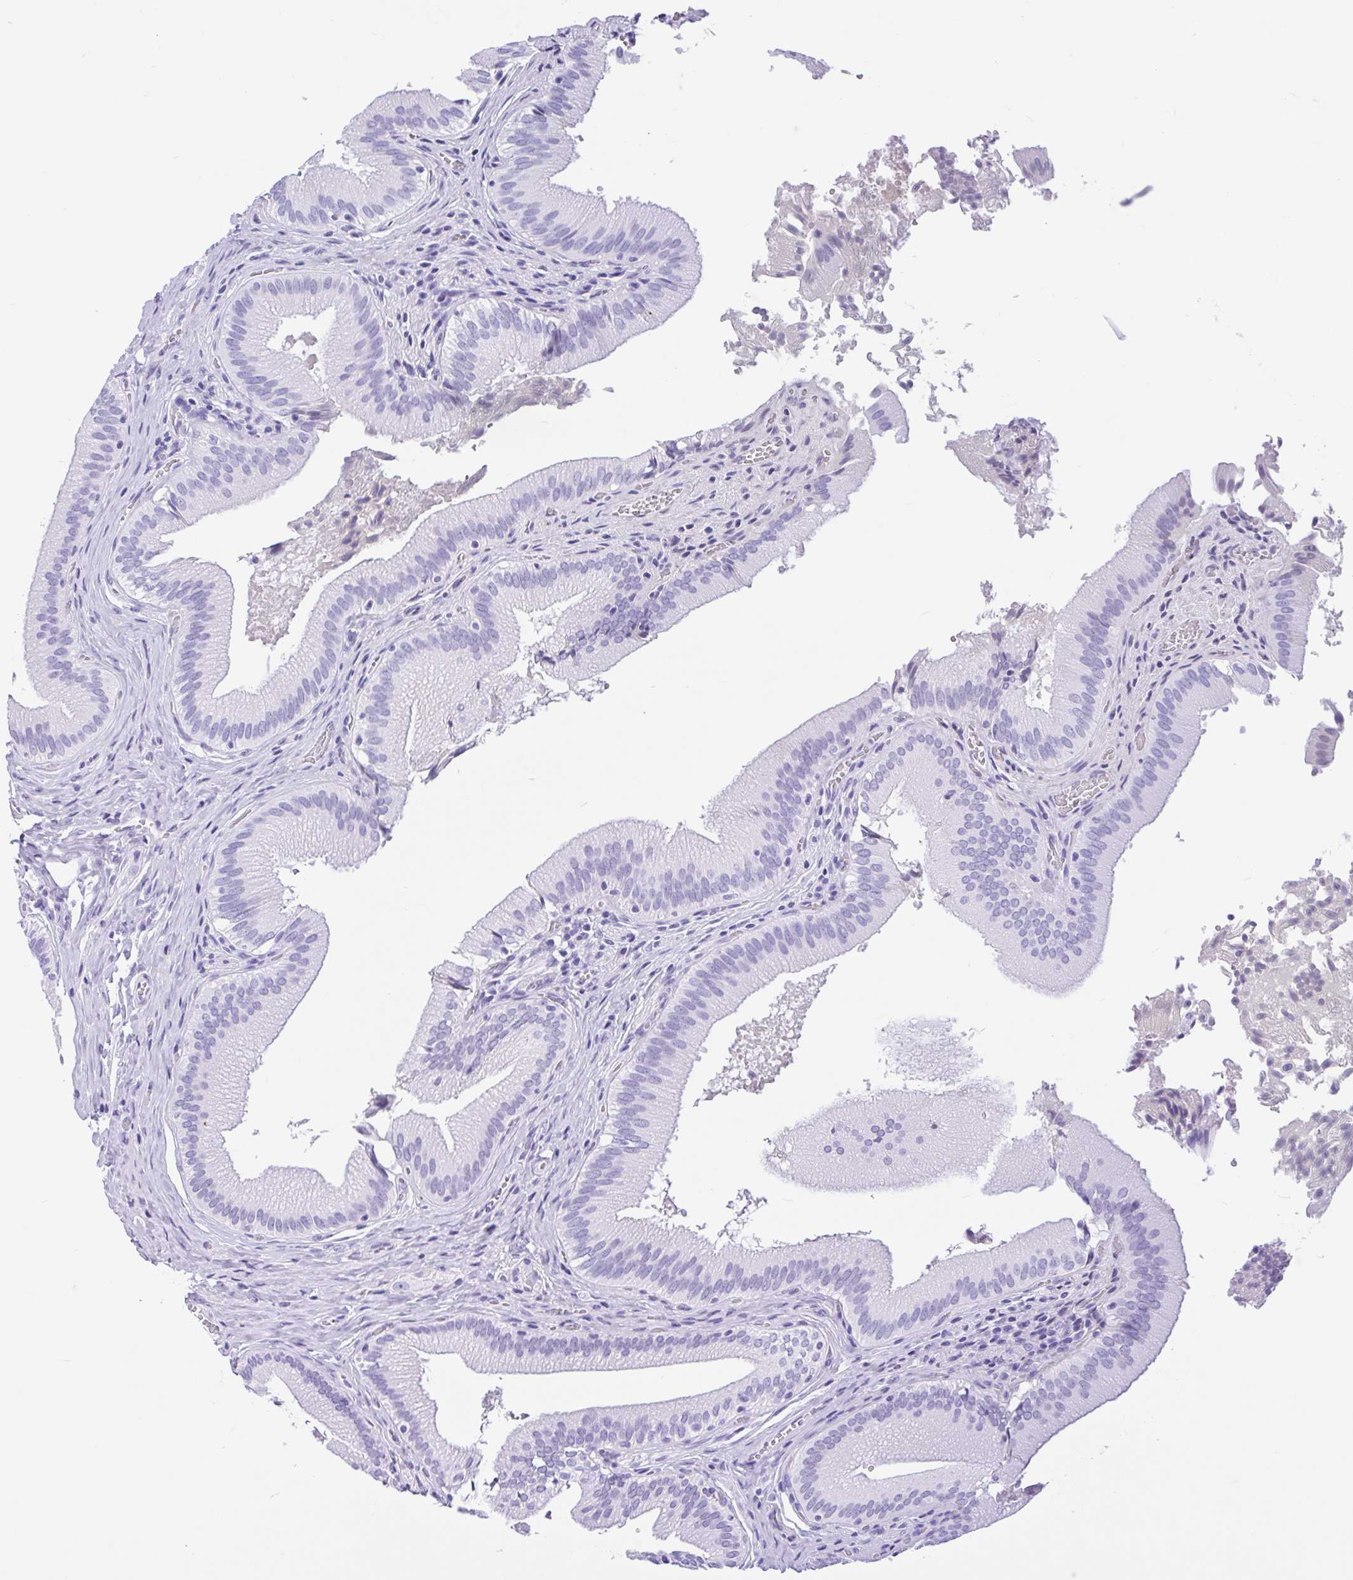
{"staining": {"intensity": "negative", "quantity": "none", "location": "none"}, "tissue": "gallbladder", "cell_type": "Glandular cells", "image_type": "normal", "snomed": [{"axis": "morphology", "description": "Normal tissue, NOS"}, {"axis": "topography", "description": "Gallbladder"}, {"axis": "topography", "description": "Peripheral nerve tissue"}], "caption": "Immunohistochemistry of benign human gallbladder displays no staining in glandular cells.", "gene": "IAPP", "patient": {"sex": "male", "age": 17}}